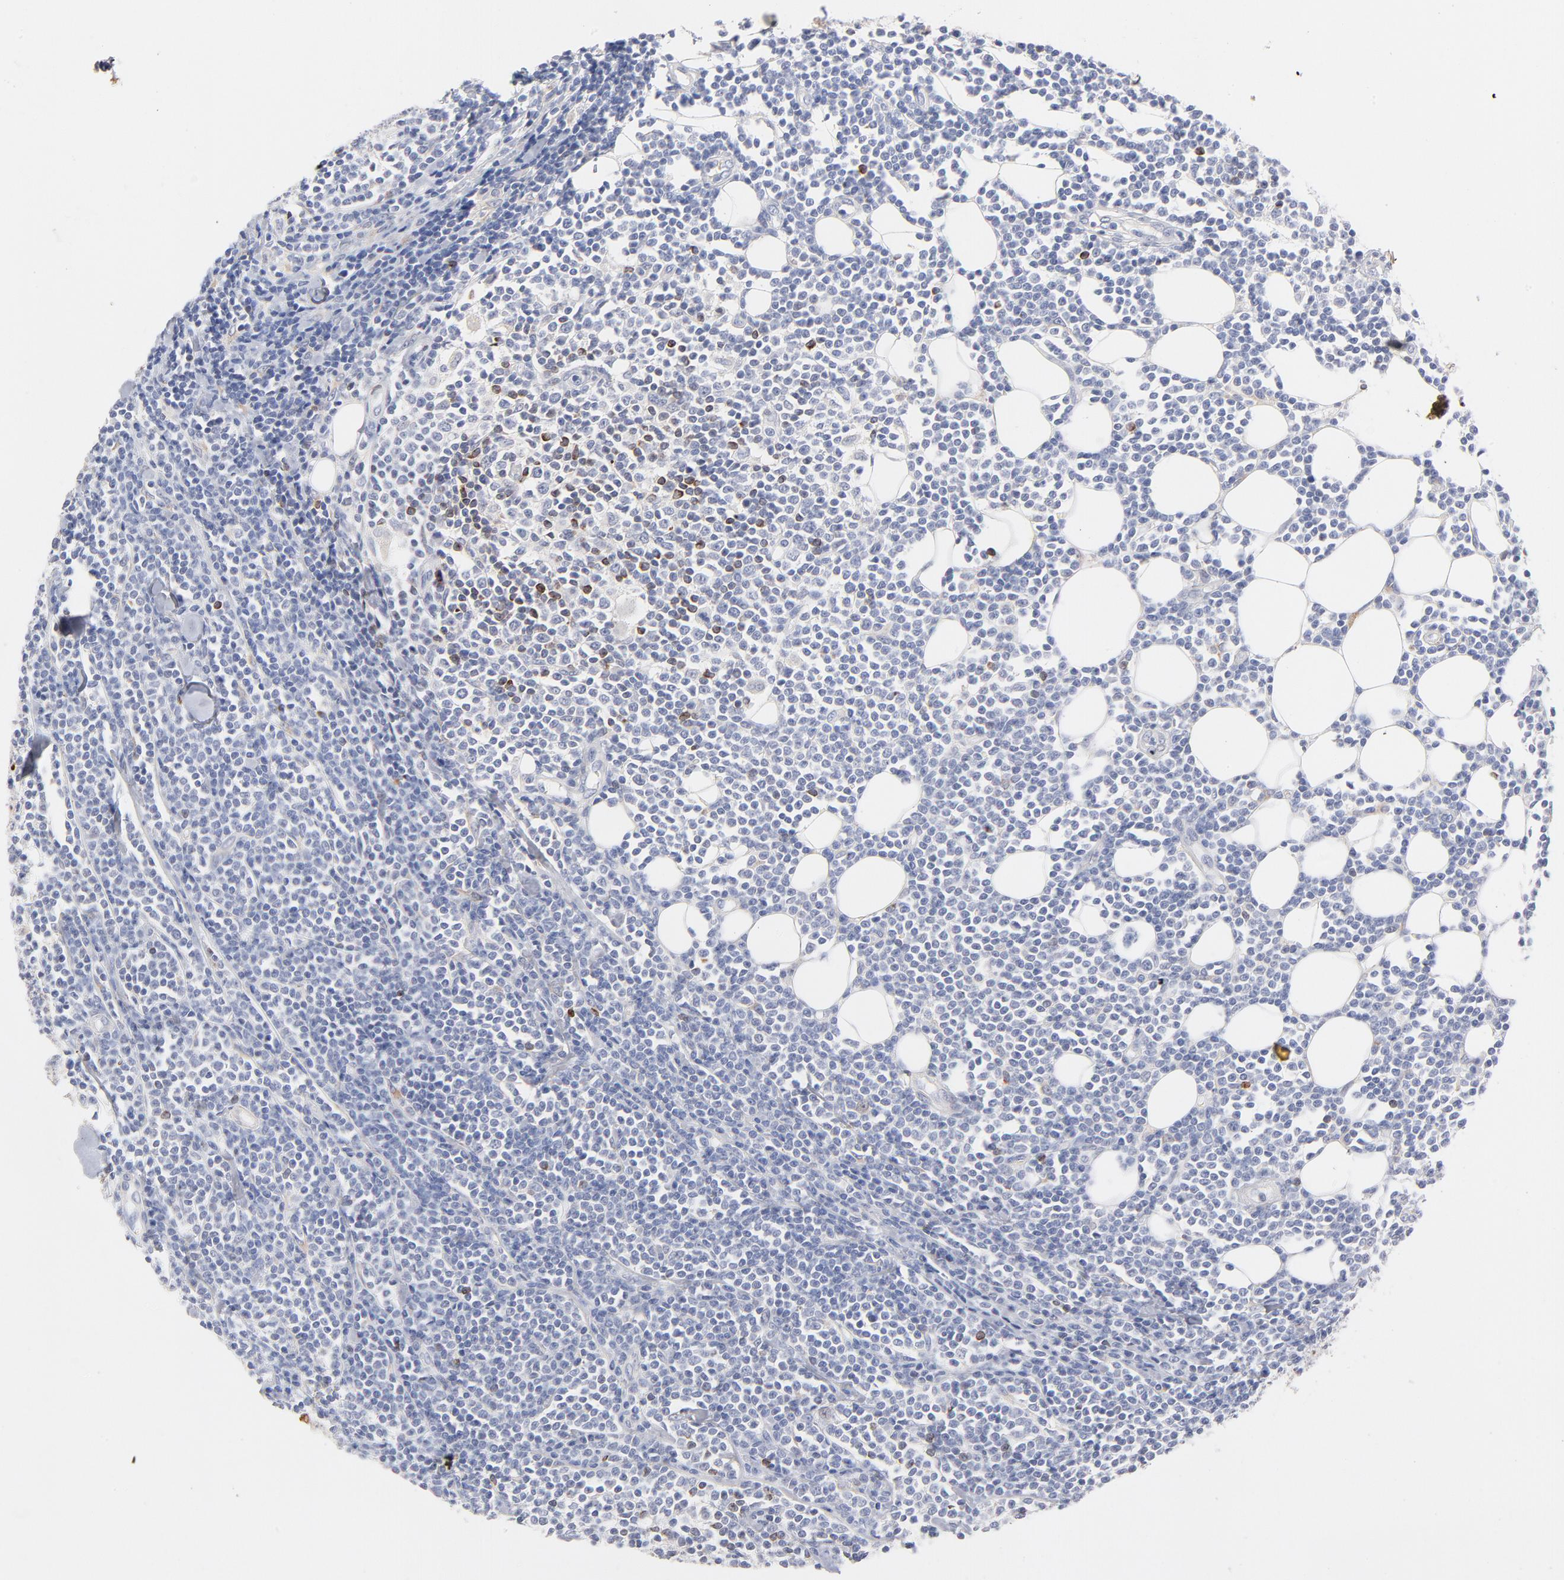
{"staining": {"intensity": "negative", "quantity": "none", "location": "none"}, "tissue": "lymphoma", "cell_type": "Tumor cells", "image_type": "cancer", "snomed": [{"axis": "morphology", "description": "Malignant lymphoma, non-Hodgkin's type, Low grade"}, {"axis": "topography", "description": "Soft tissue"}], "caption": "Malignant lymphoma, non-Hodgkin's type (low-grade) stained for a protein using immunohistochemistry shows no expression tumor cells.", "gene": "MID1", "patient": {"sex": "male", "age": 92}}